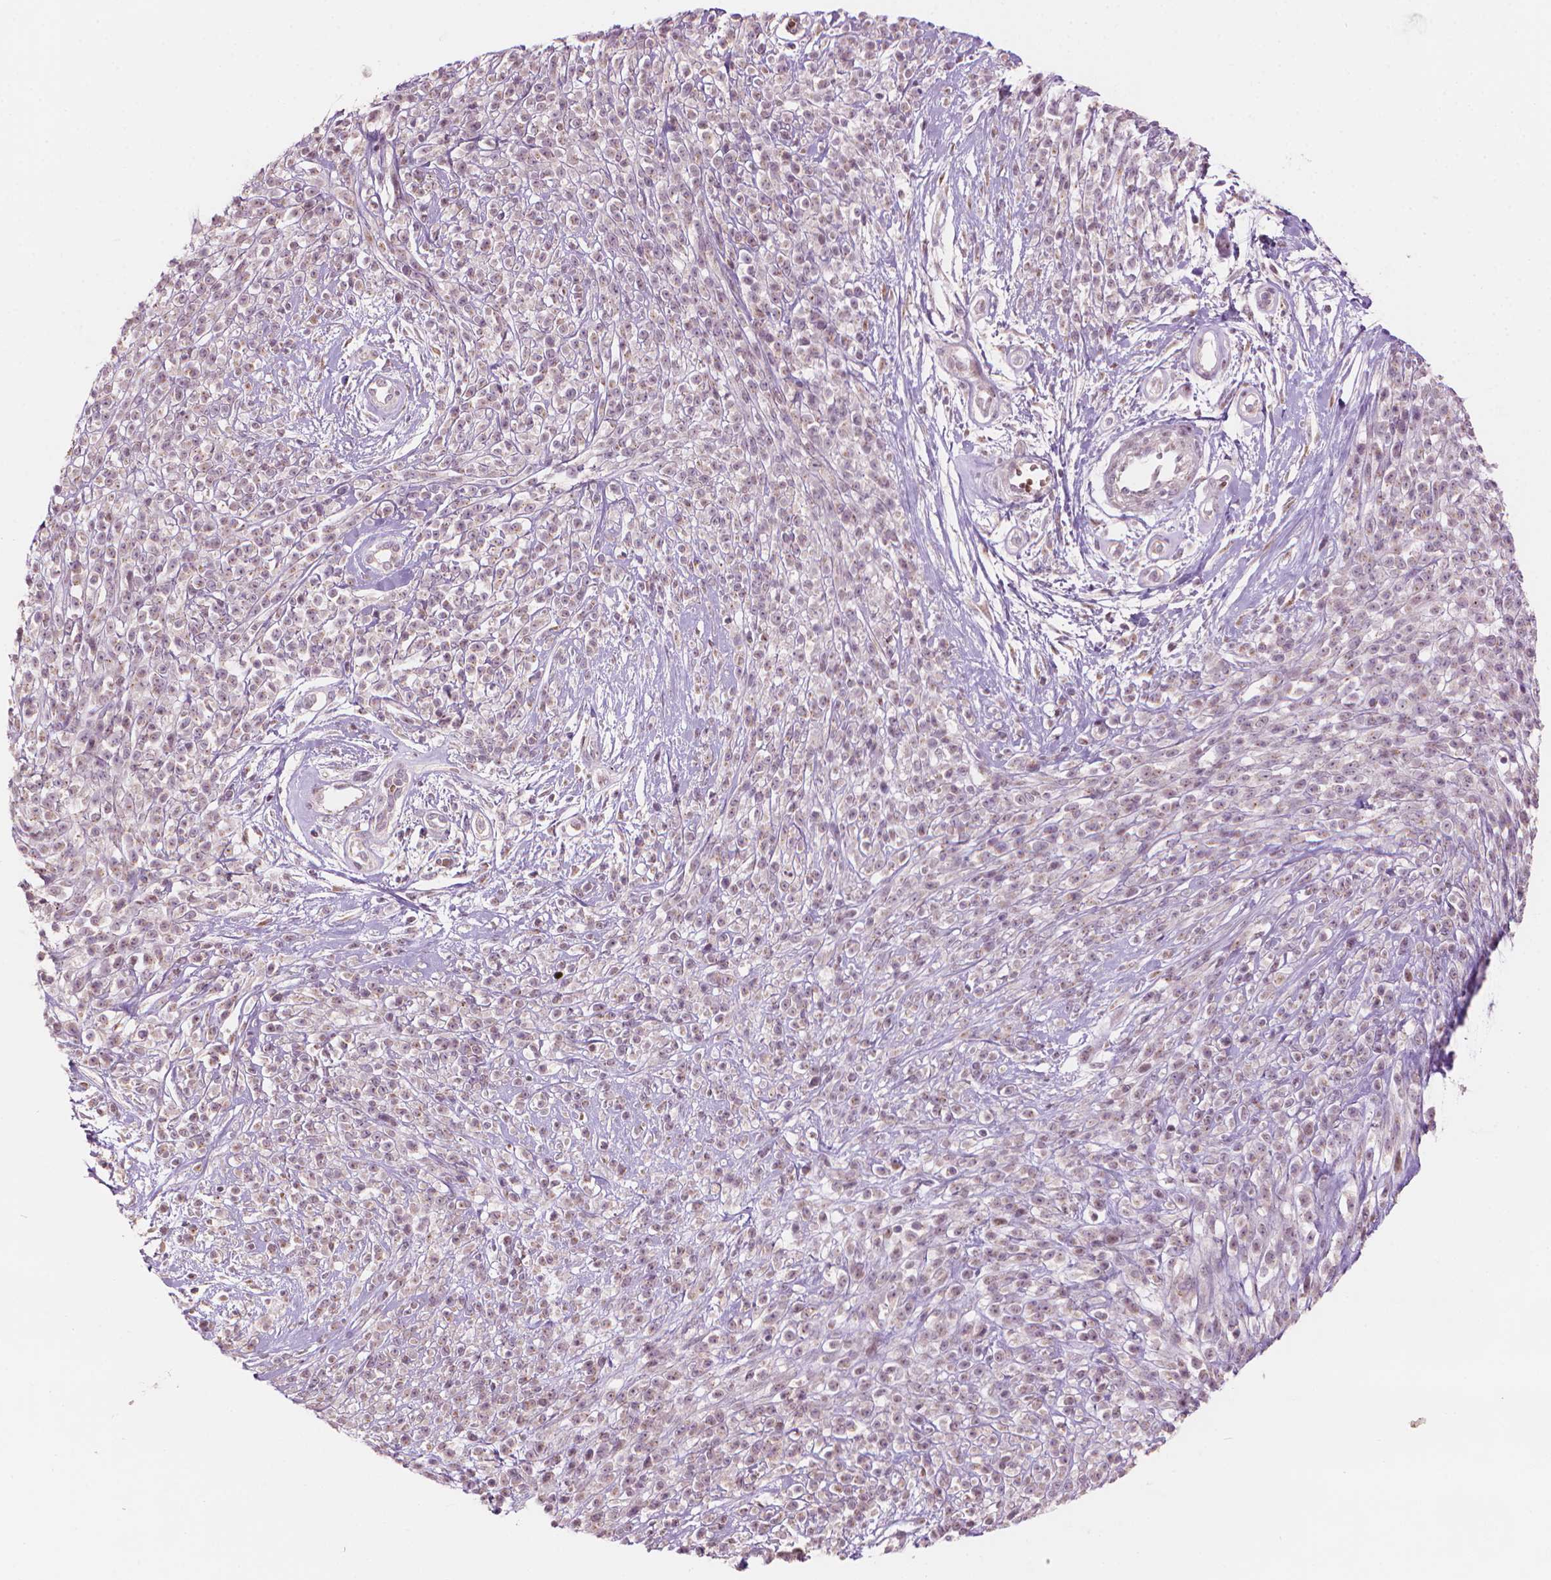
{"staining": {"intensity": "weak", "quantity": "25%-75%", "location": "nuclear"}, "tissue": "melanoma", "cell_type": "Tumor cells", "image_type": "cancer", "snomed": [{"axis": "morphology", "description": "Malignant melanoma, NOS"}, {"axis": "topography", "description": "Skin"}, {"axis": "topography", "description": "Skin of trunk"}], "caption": "Malignant melanoma stained for a protein reveals weak nuclear positivity in tumor cells.", "gene": "IFFO1", "patient": {"sex": "male", "age": 74}}